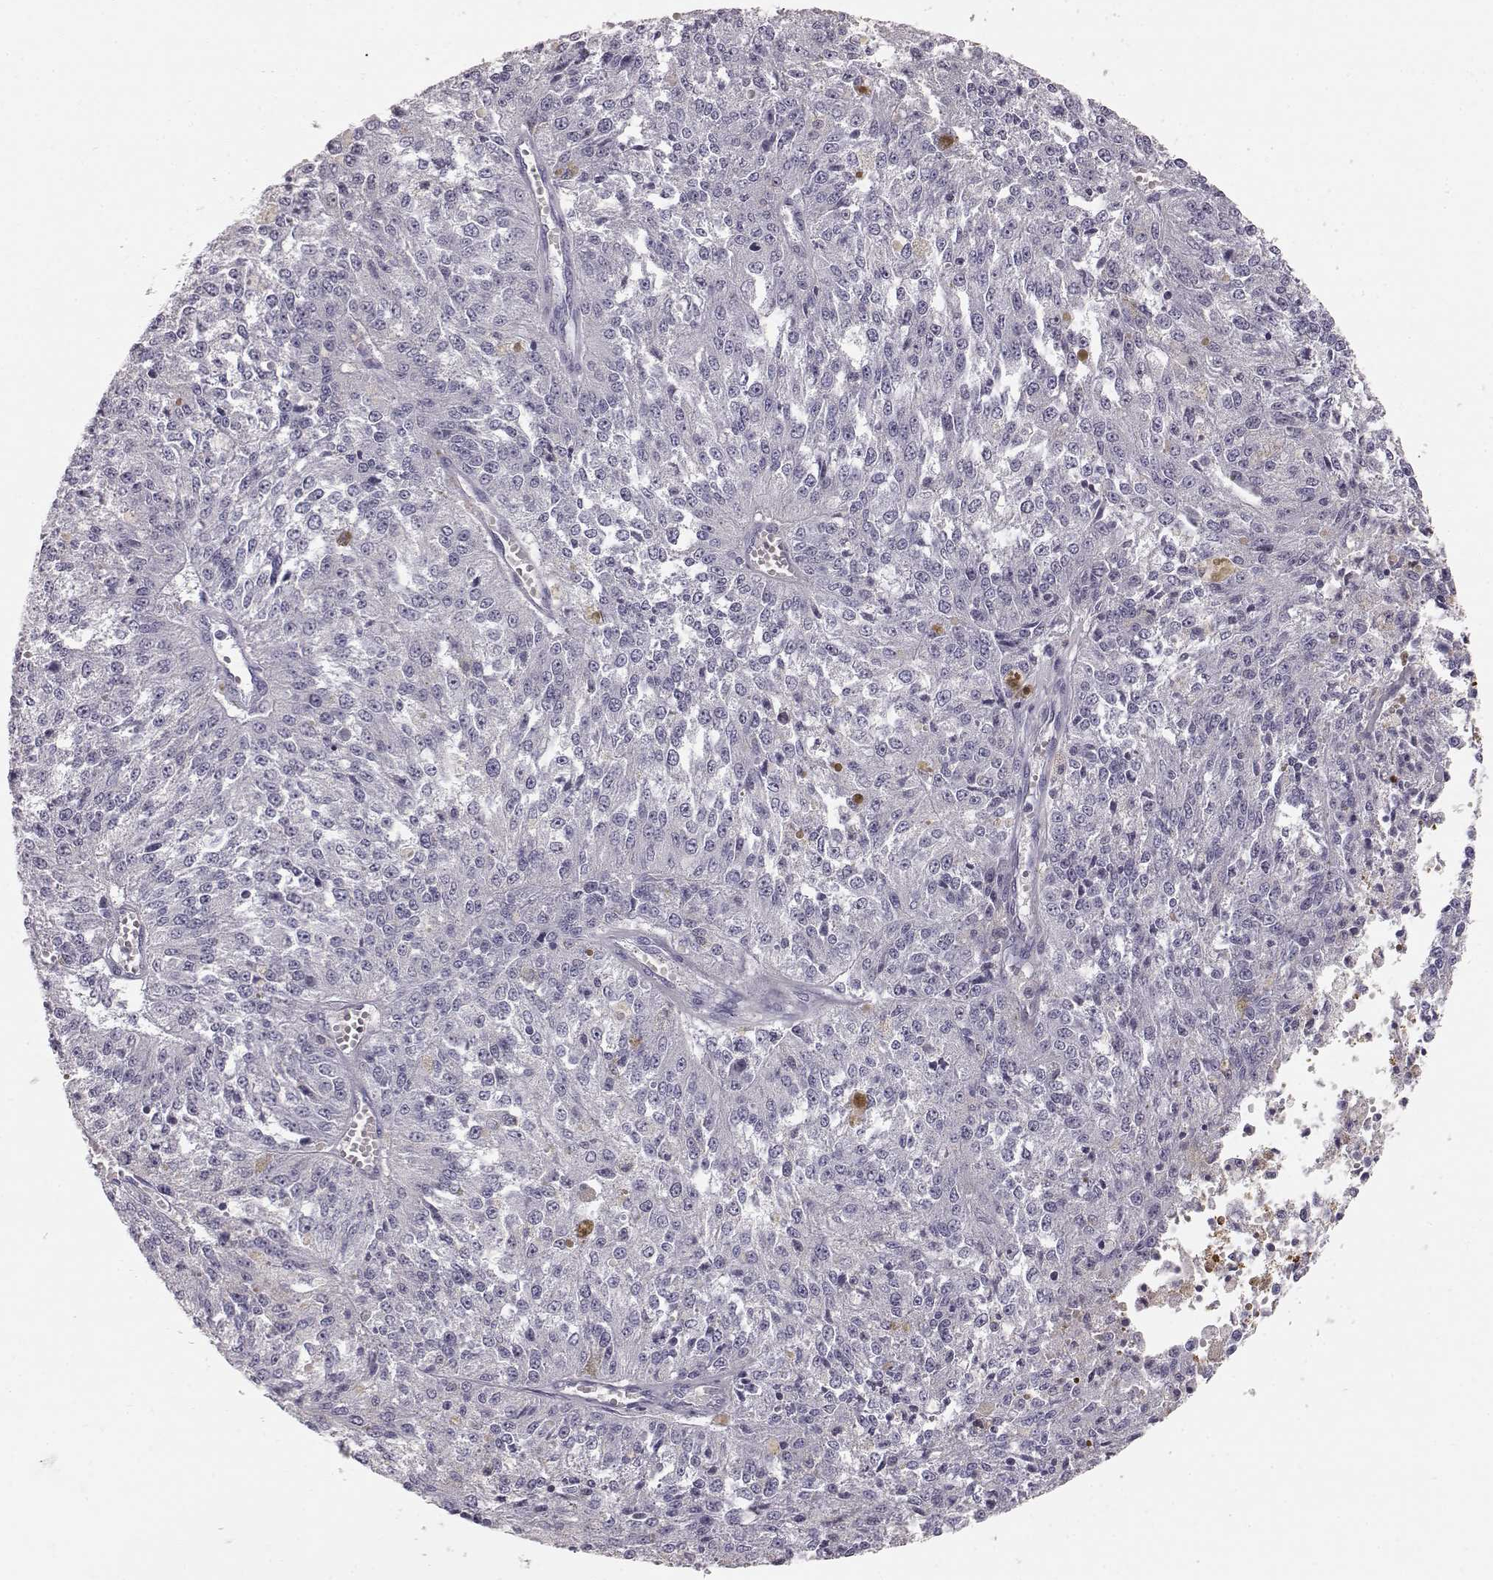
{"staining": {"intensity": "negative", "quantity": "none", "location": "none"}, "tissue": "melanoma", "cell_type": "Tumor cells", "image_type": "cancer", "snomed": [{"axis": "morphology", "description": "Malignant melanoma, Metastatic site"}, {"axis": "topography", "description": "Lymph node"}], "caption": "This histopathology image is of malignant melanoma (metastatic site) stained with IHC to label a protein in brown with the nuclei are counter-stained blue. There is no positivity in tumor cells. (Brightfield microscopy of DAB IHC at high magnification).", "gene": "KRTAP16-1", "patient": {"sex": "female", "age": 64}}